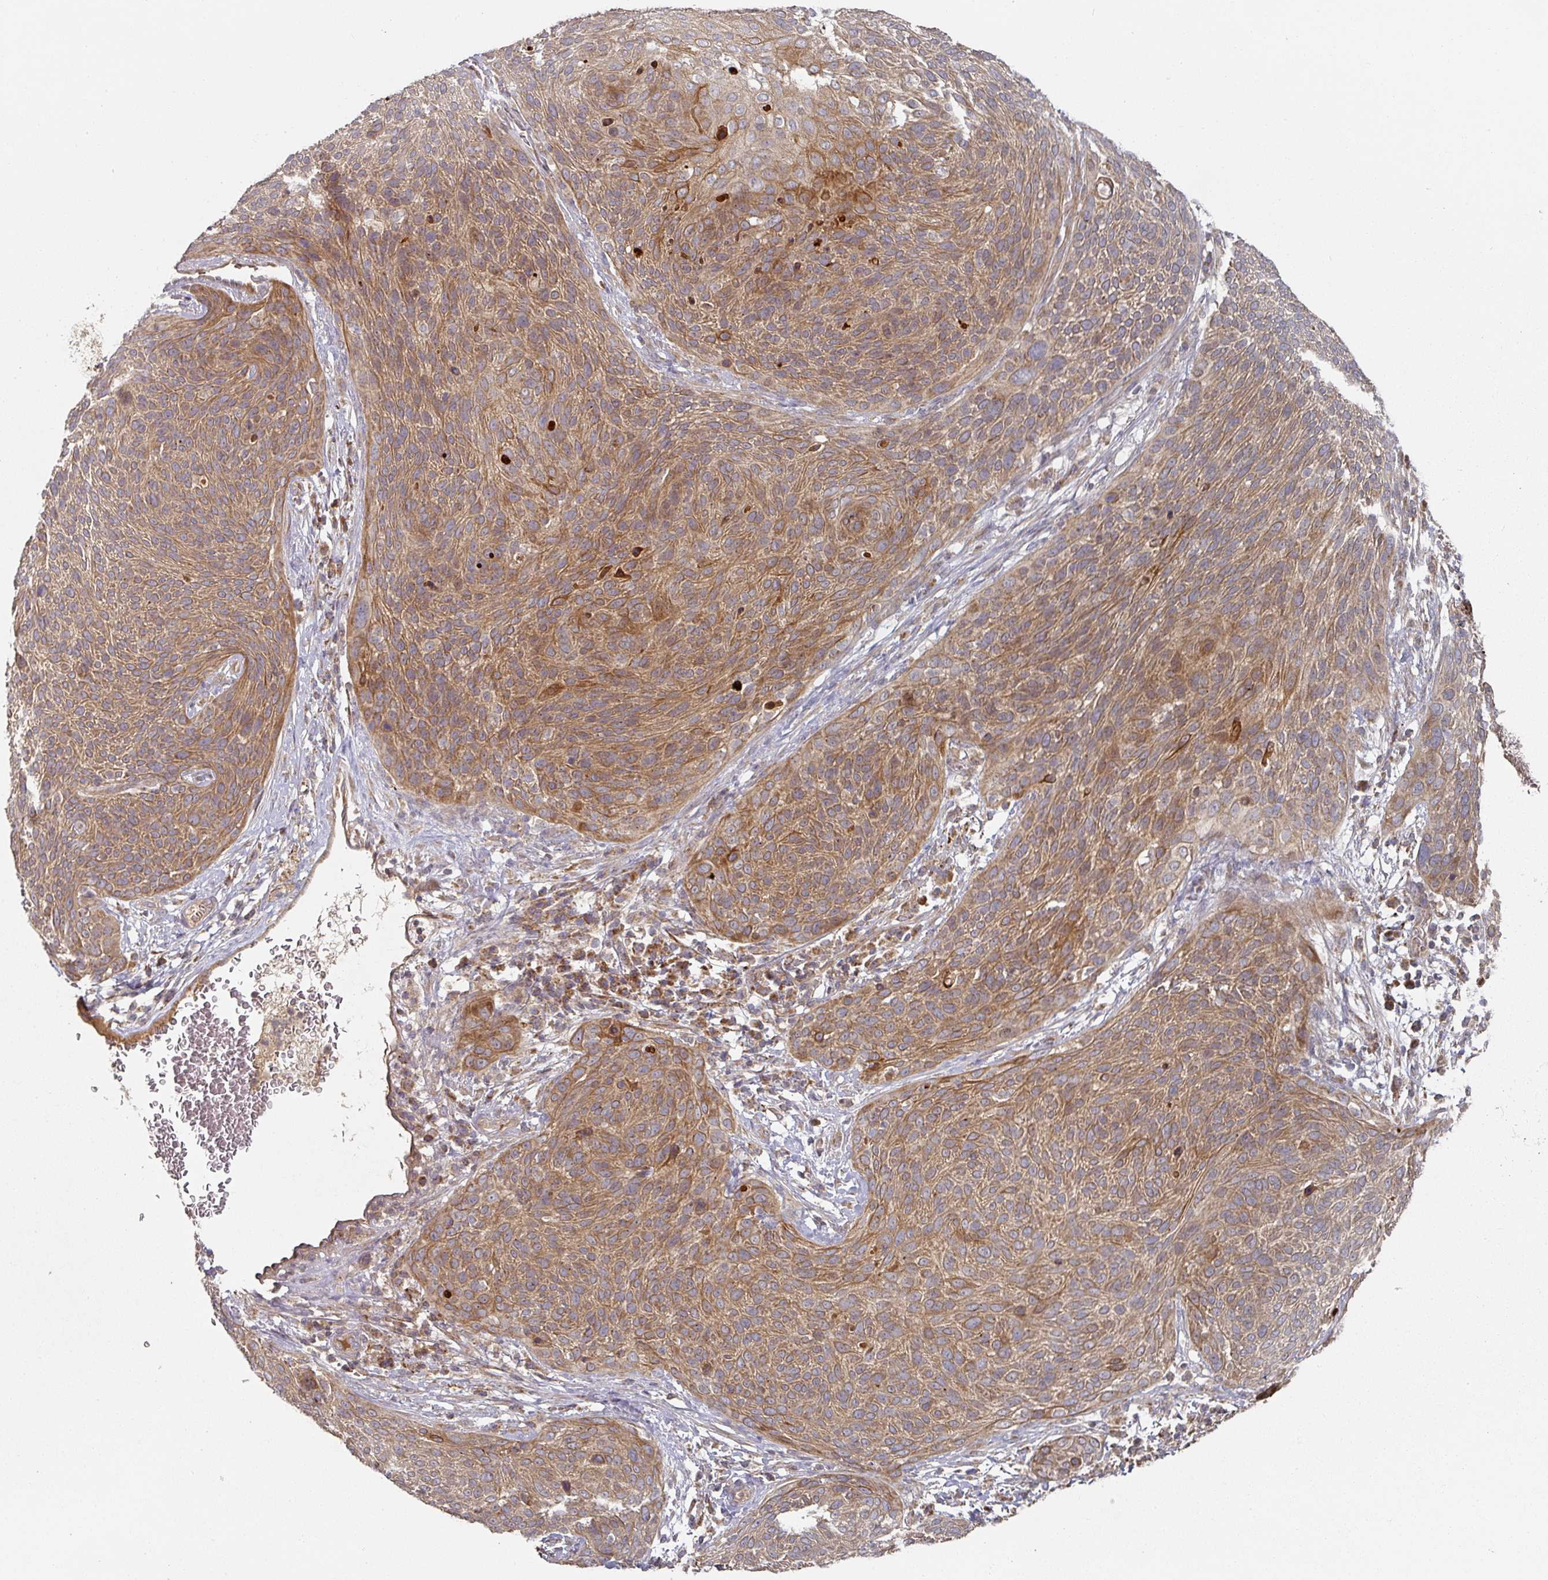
{"staining": {"intensity": "moderate", "quantity": ">75%", "location": "cytoplasmic/membranous"}, "tissue": "cervical cancer", "cell_type": "Tumor cells", "image_type": "cancer", "snomed": [{"axis": "morphology", "description": "Squamous cell carcinoma, NOS"}, {"axis": "topography", "description": "Cervix"}], "caption": "Squamous cell carcinoma (cervical) stained with immunohistochemistry reveals moderate cytoplasmic/membranous staining in approximately >75% of tumor cells.", "gene": "DNAJC7", "patient": {"sex": "female", "age": 31}}